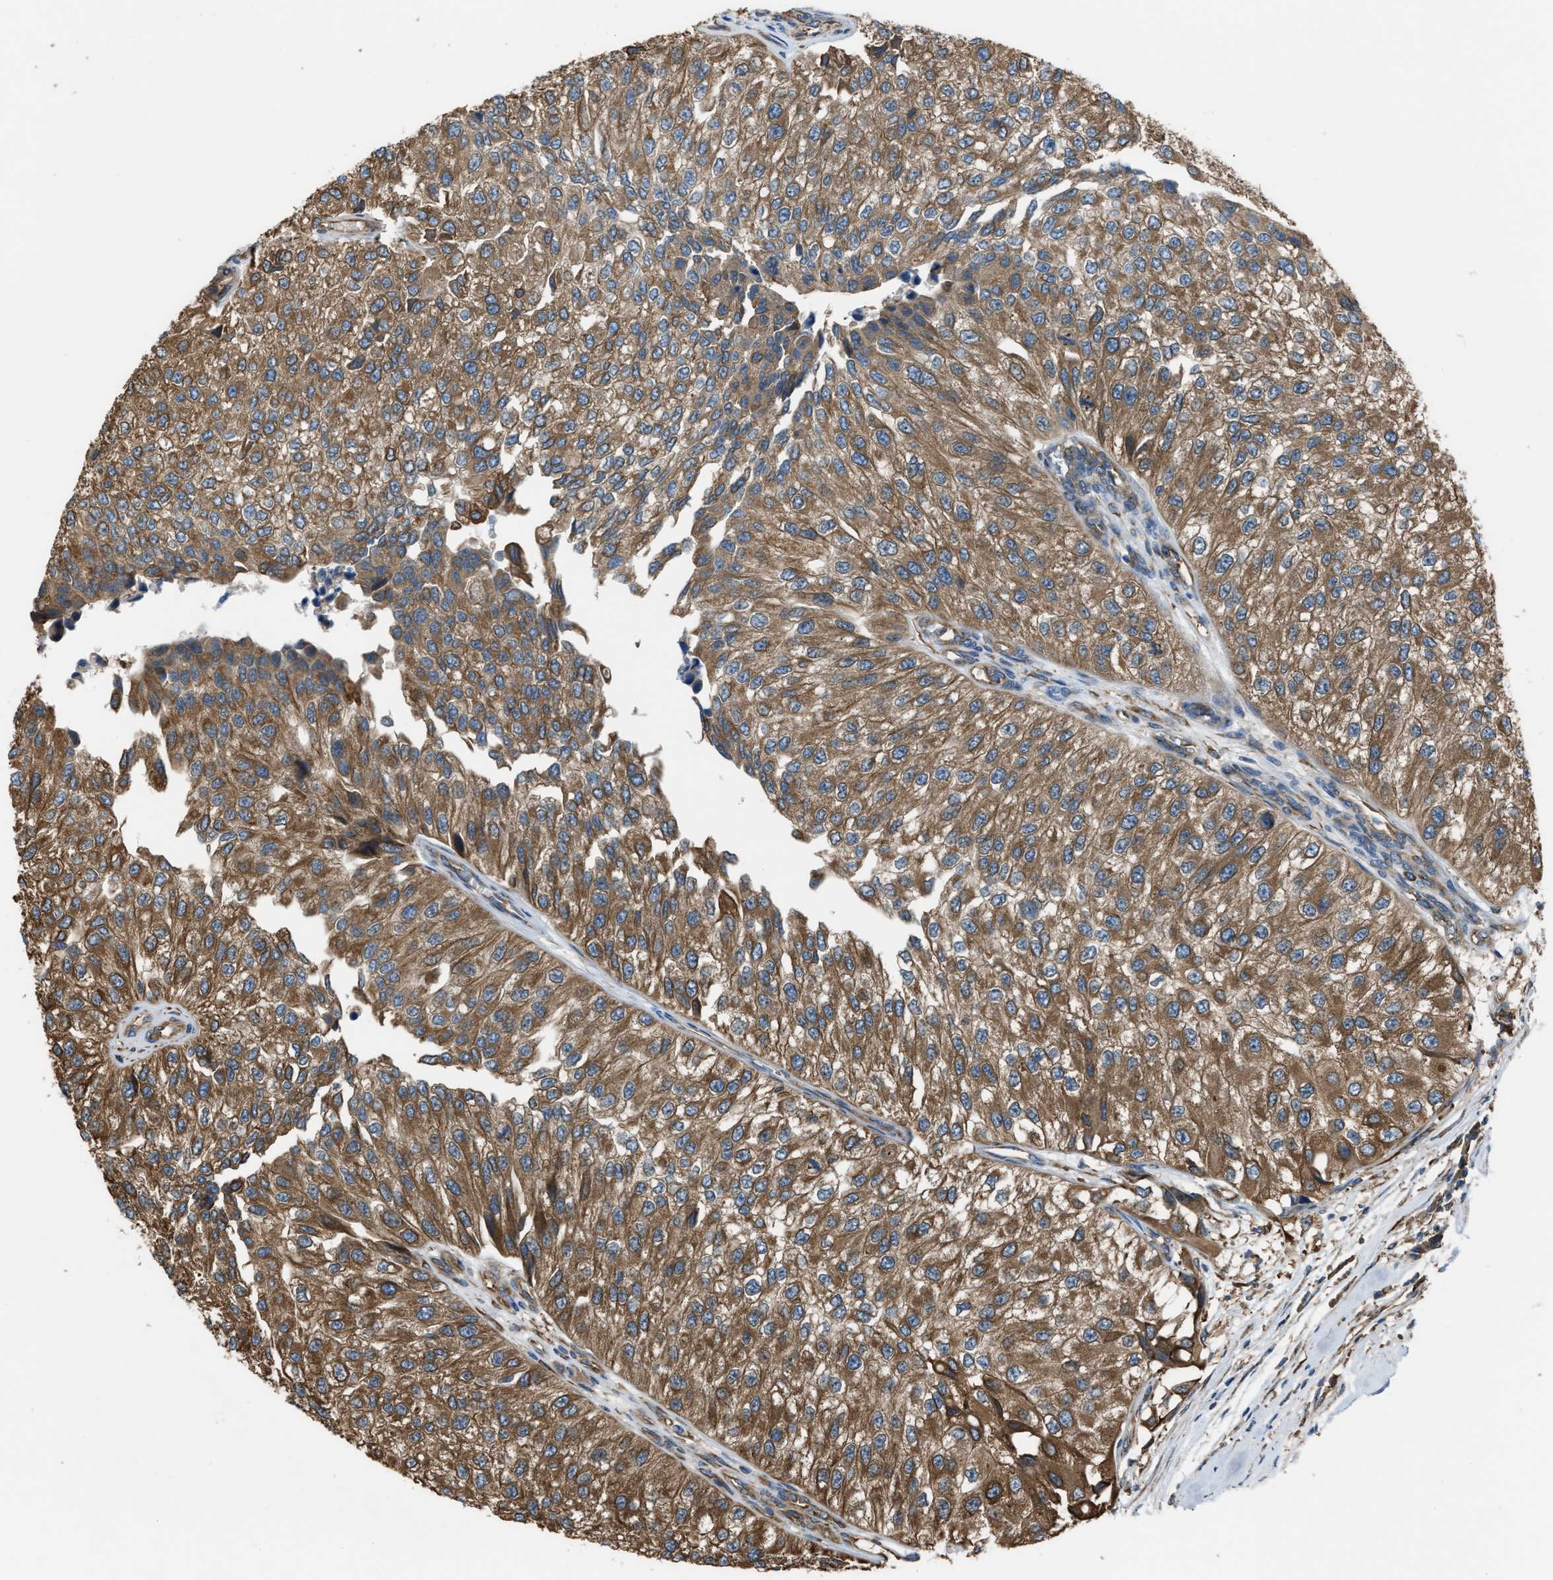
{"staining": {"intensity": "moderate", "quantity": ">75%", "location": "cytoplasmic/membranous"}, "tissue": "urothelial cancer", "cell_type": "Tumor cells", "image_type": "cancer", "snomed": [{"axis": "morphology", "description": "Urothelial carcinoma, High grade"}, {"axis": "topography", "description": "Kidney"}, {"axis": "topography", "description": "Urinary bladder"}], "caption": "Immunohistochemistry (IHC) of human high-grade urothelial carcinoma reveals medium levels of moderate cytoplasmic/membranous staining in about >75% of tumor cells.", "gene": "TRPC1", "patient": {"sex": "male", "age": 77}}